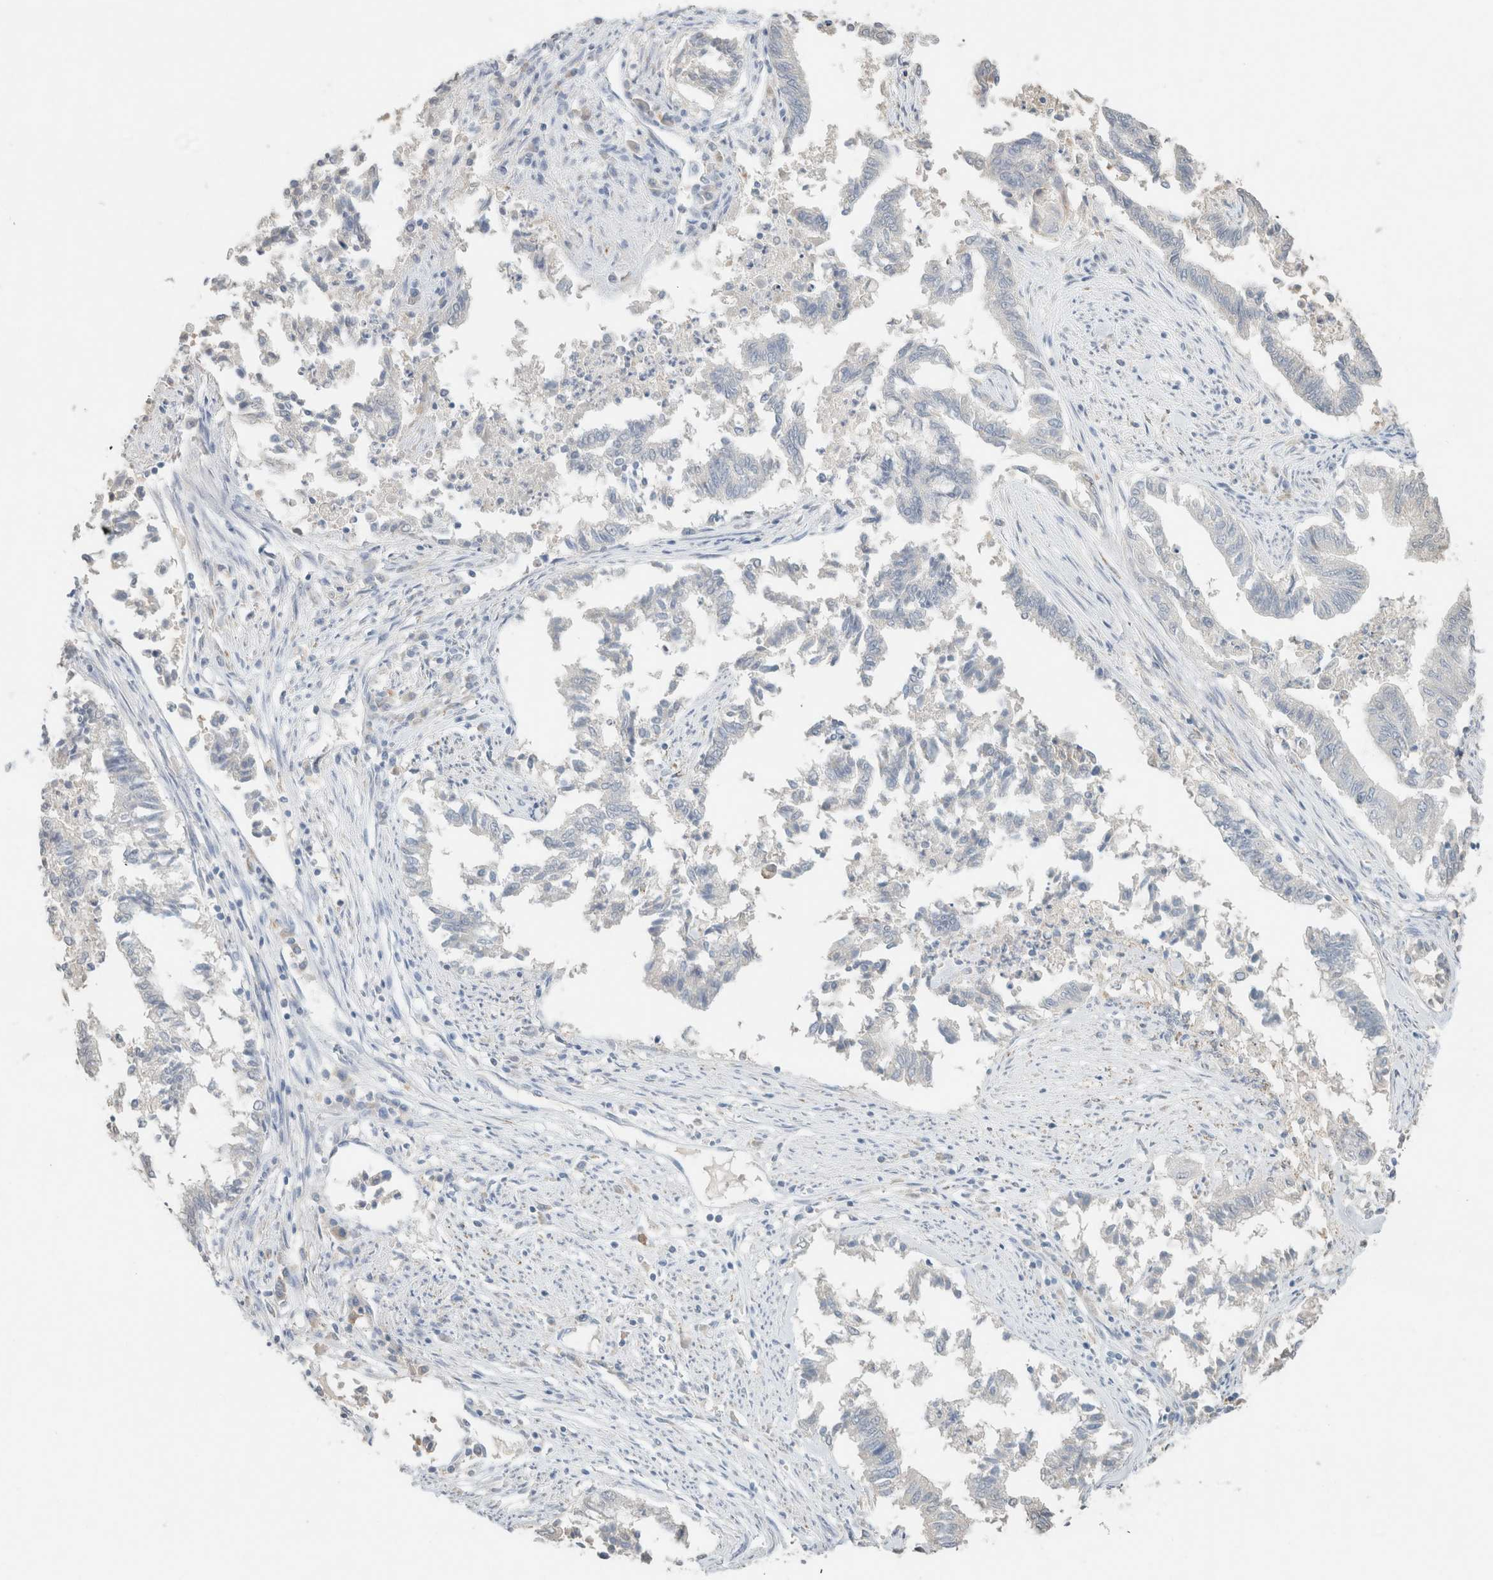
{"staining": {"intensity": "negative", "quantity": "none", "location": "none"}, "tissue": "endometrial cancer", "cell_type": "Tumor cells", "image_type": "cancer", "snomed": [{"axis": "morphology", "description": "Necrosis, NOS"}, {"axis": "morphology", "description": "Adenocarcinoma, NOS"}, {"axis": "topography", "description": "Endometrium"}], "caption": "Human endometrial adenocarcinoma stained for a protein using immunohistochemistry shows no expression in tumor cells.", "gene": "CPA1", "patient": {"sex": "female", "age": 79}}